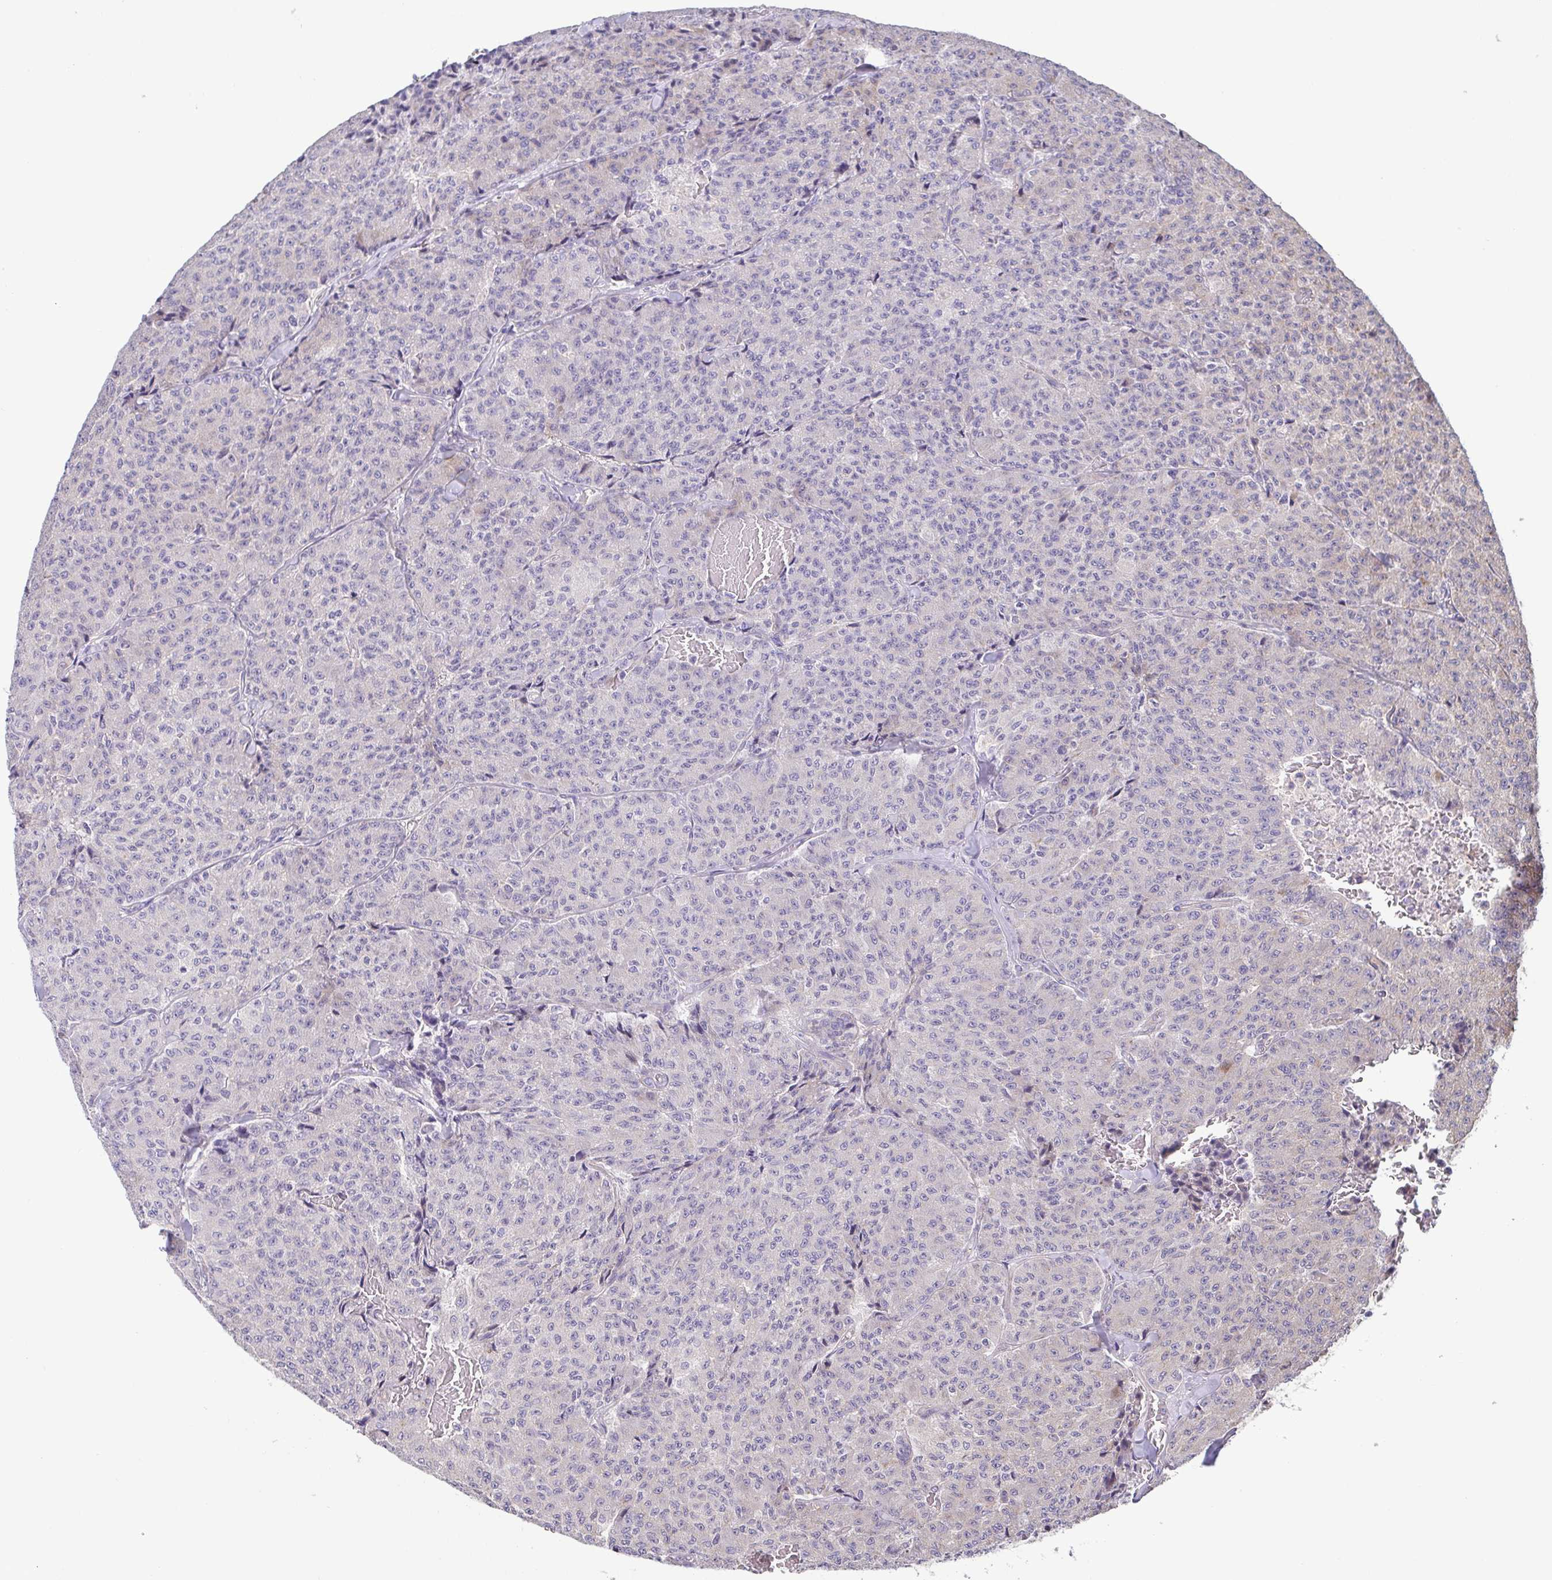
{"staining": {"intensity": "negative", "quantity": "none", "location": "none"}, "tissue": "carcinoid", "cell_type": "Tumor cells", "image_type": "cancer", "snomed": [{"axis": "morphology", "description": "Carcinoid, malignant, NOS"}, {"axis": "topography", "description": "Lung"}], "caption": "The IHC micrograph has no significant expression in tumor cells of carcinoid tissue.", "gene": "LMF2", "patient": {"sex": "male", "age": 71}}